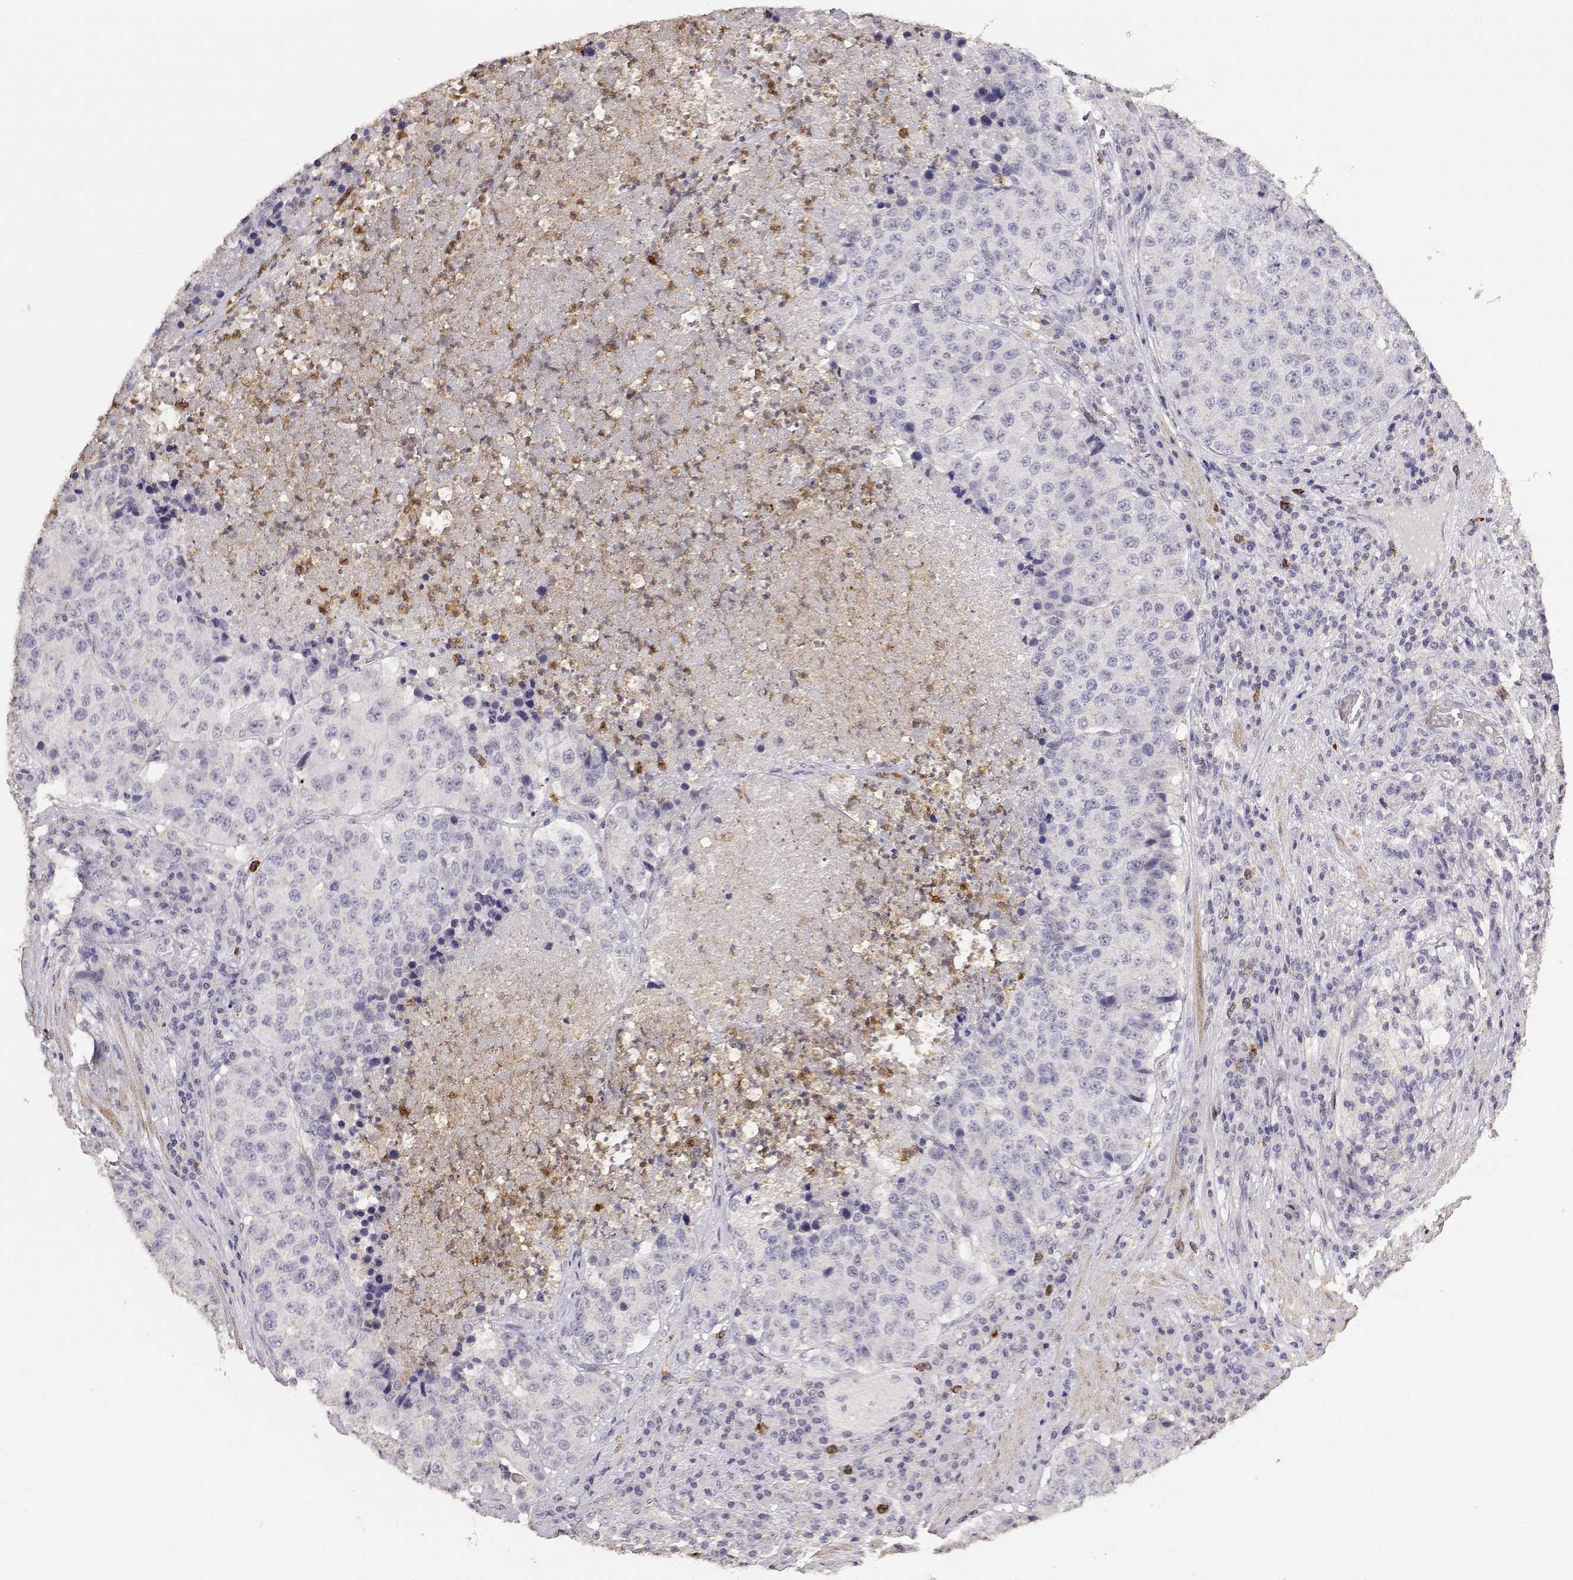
{"staining": {"intensity": "negative", "quantity": "none", "location": "none"}, "tissue": "stomach cancer", "cell_type": "Tumor cells", "image_type": "cancer", "snomed": [{"axis": "morphology", "description": "Adenocarcinoma, NOS"}, {"axis": "topography", "description": "Stomach"}], "caption": "An IHC image of stomach cancer is shown. There is no staining in tumor cells of stomach cancer. The staining is performed using DAB brown chromogen with nuclei counter-stained in using hematoxylin.", "gene": "TNFRSF10C", "patient": {"sex": "male", "age": 71}}